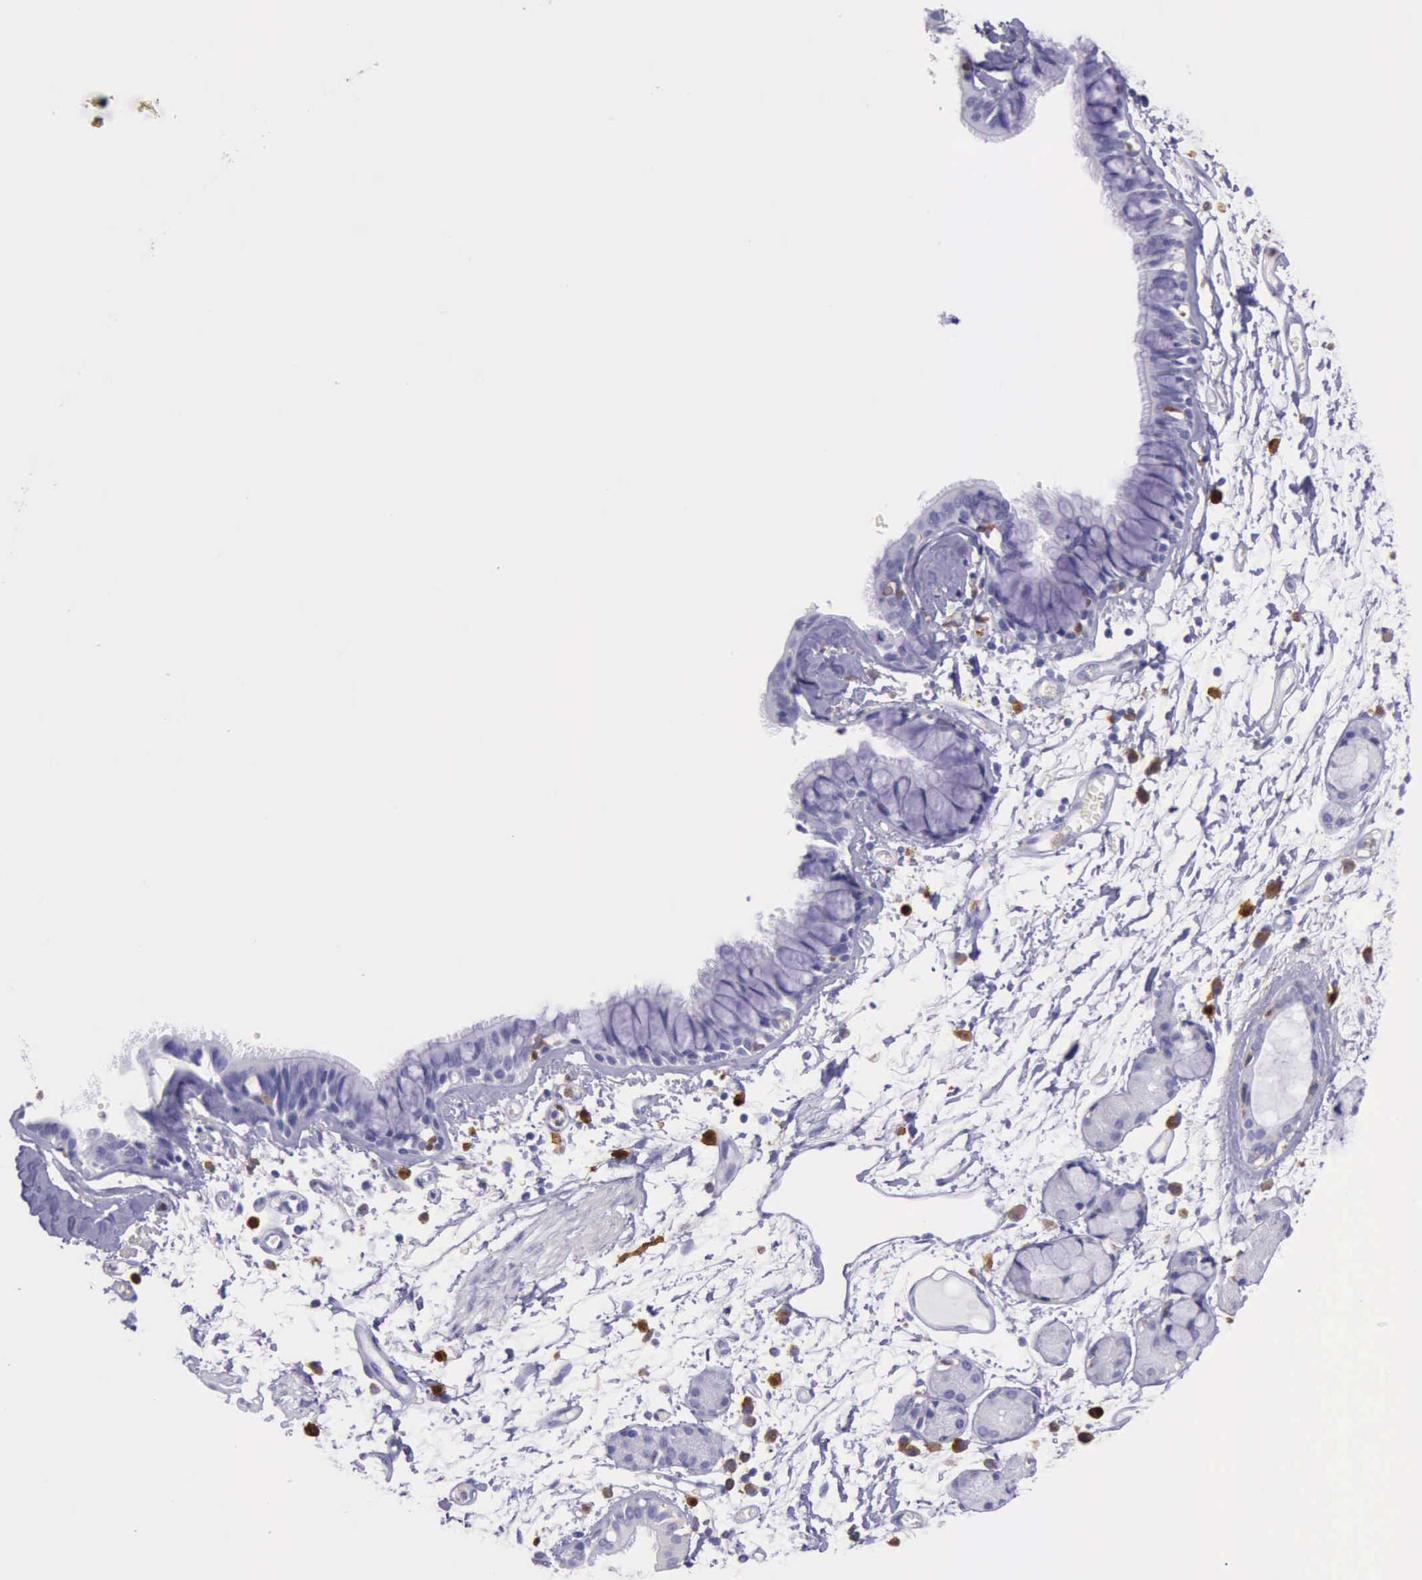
{"staining": {"intensity": "negative", "quantity": "none", "location": "none"}, "tissue": "bronchus", "cell_type": "Respiratory epithelial cells", "image_type": "normal", "snomed": [{"axis": "morphology", "description": "Normal tissue, NOS"}, {"axis": "topography", "description": "Bronchus"}, {"axis": "topography", "description": "Lung"}], "caption": "This is an IHC image of normal human bronchus. There is no staining in respiratory epithelial cells.", "gene": "BTK", "patient": {"sex": "female", "age": 56}}